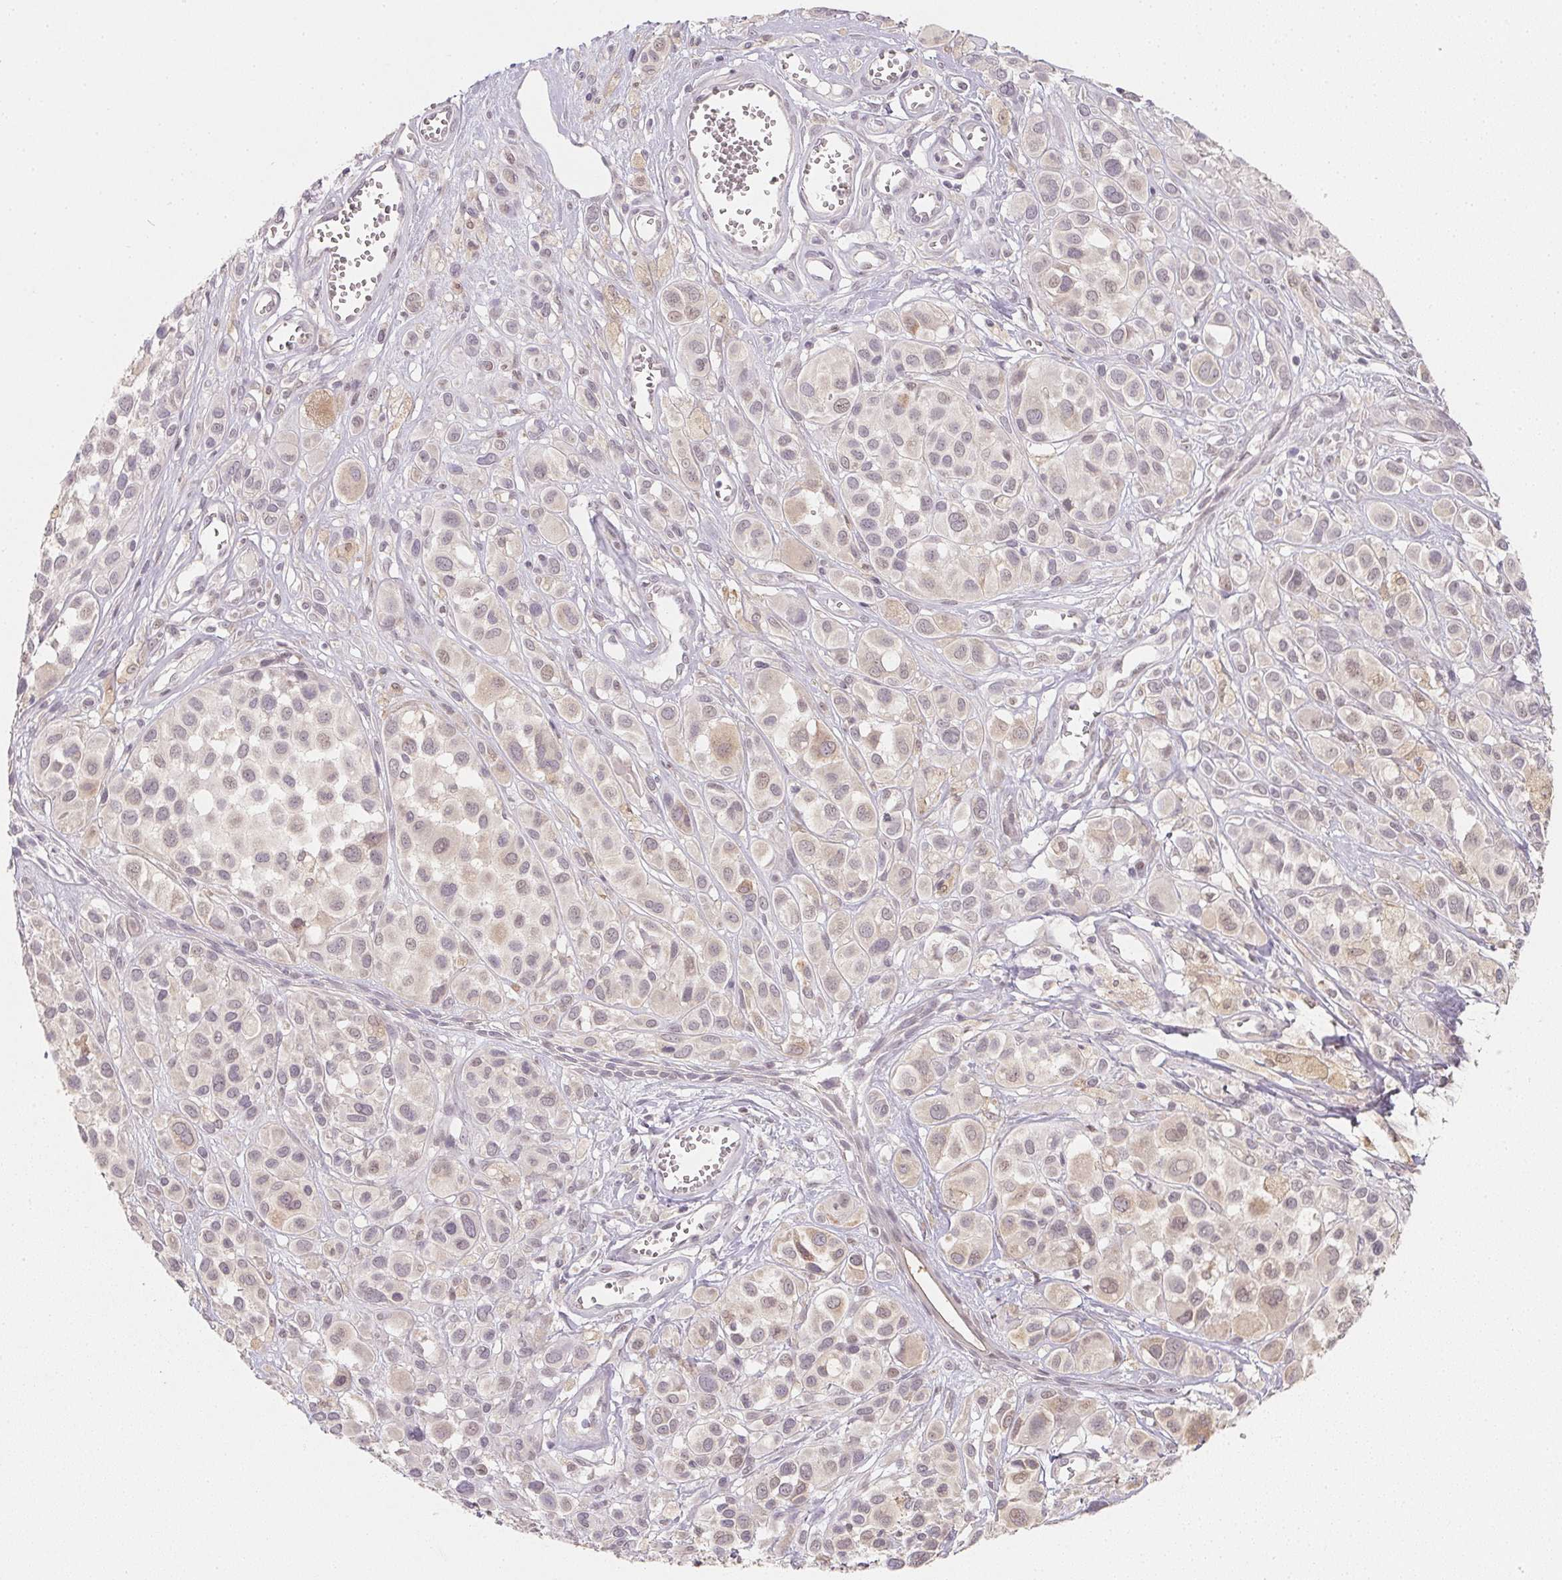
{"staining": {"intensity": "negative", "quantity": "none", "location": "none"}, "tissue": "melanoma", "cell_type": "Tumor cells", "image_type": "cancer", "snomed": [{"axis": "morphology", "description": "Malignant melanoma, NOS"}, {"axis": "topography", "description": "Skin"}], "caption": "This is an IHC photomicrograph of melanoma. There is no staining in tumor cells.", "gene": "SOAT1", "patient": {"sex": "male", "age": 77}}